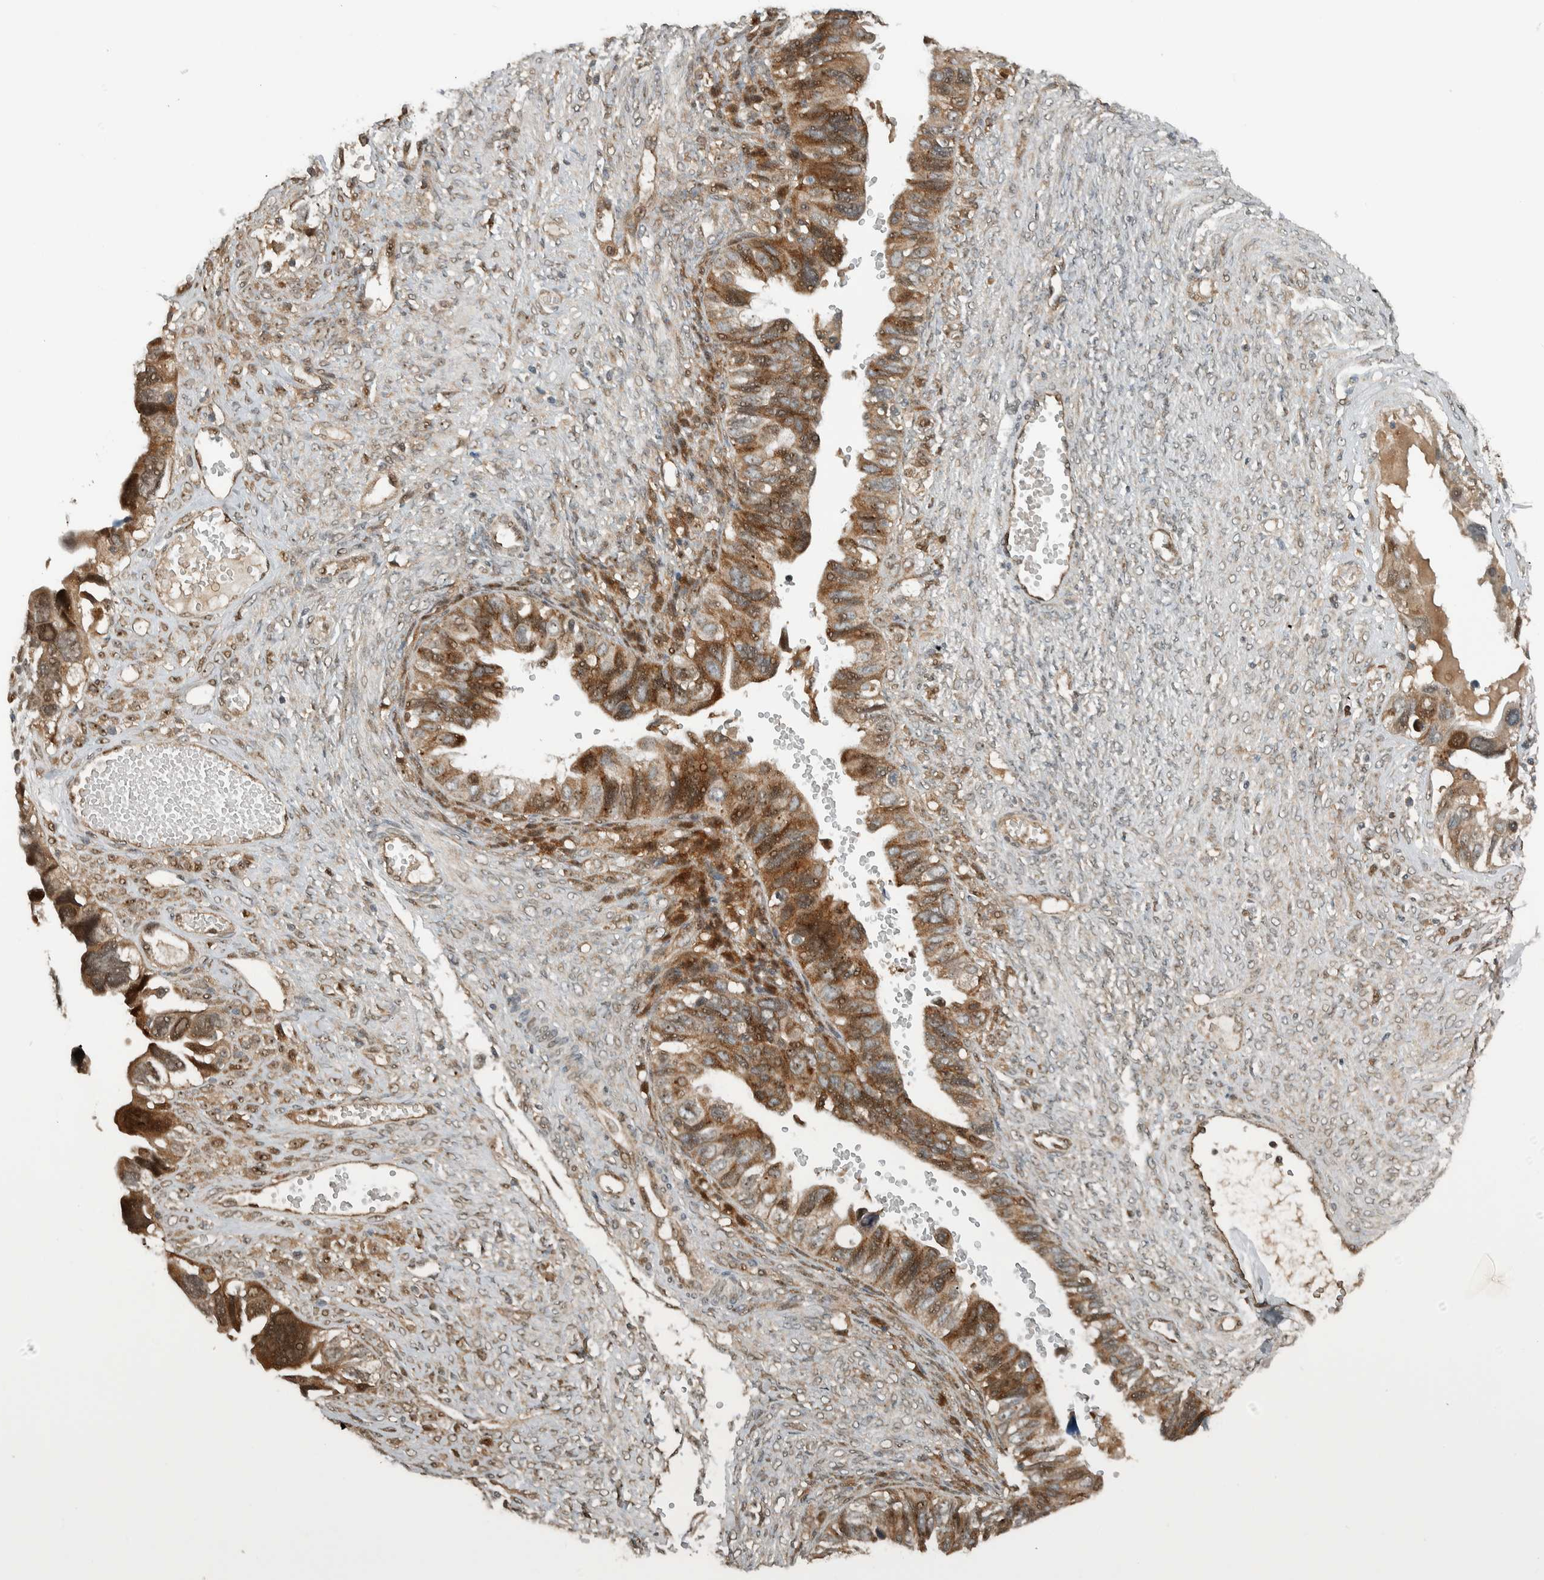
{"staining": {"intensity": "moderate", "quantity": ">75%", "location": "cytoplasmic/membranous"}, "tissue": "ovarian cancer", "cell_type": "Tumor cells", "image_type": "cancer", "snomed": [{"axis": "morphology", "description": "Cystadenocarcinoma, serous, NOS"}, {"axis": "topography", "description": "Ovary"}], "caption": "Moderate cytoplasmic/membranous protein positivity is identified in about >75% of tumor cells in ovarian serous cystadenocarcinoma.", "gene": "XPO5", "patient": {"sex": "female", "age": 79}}